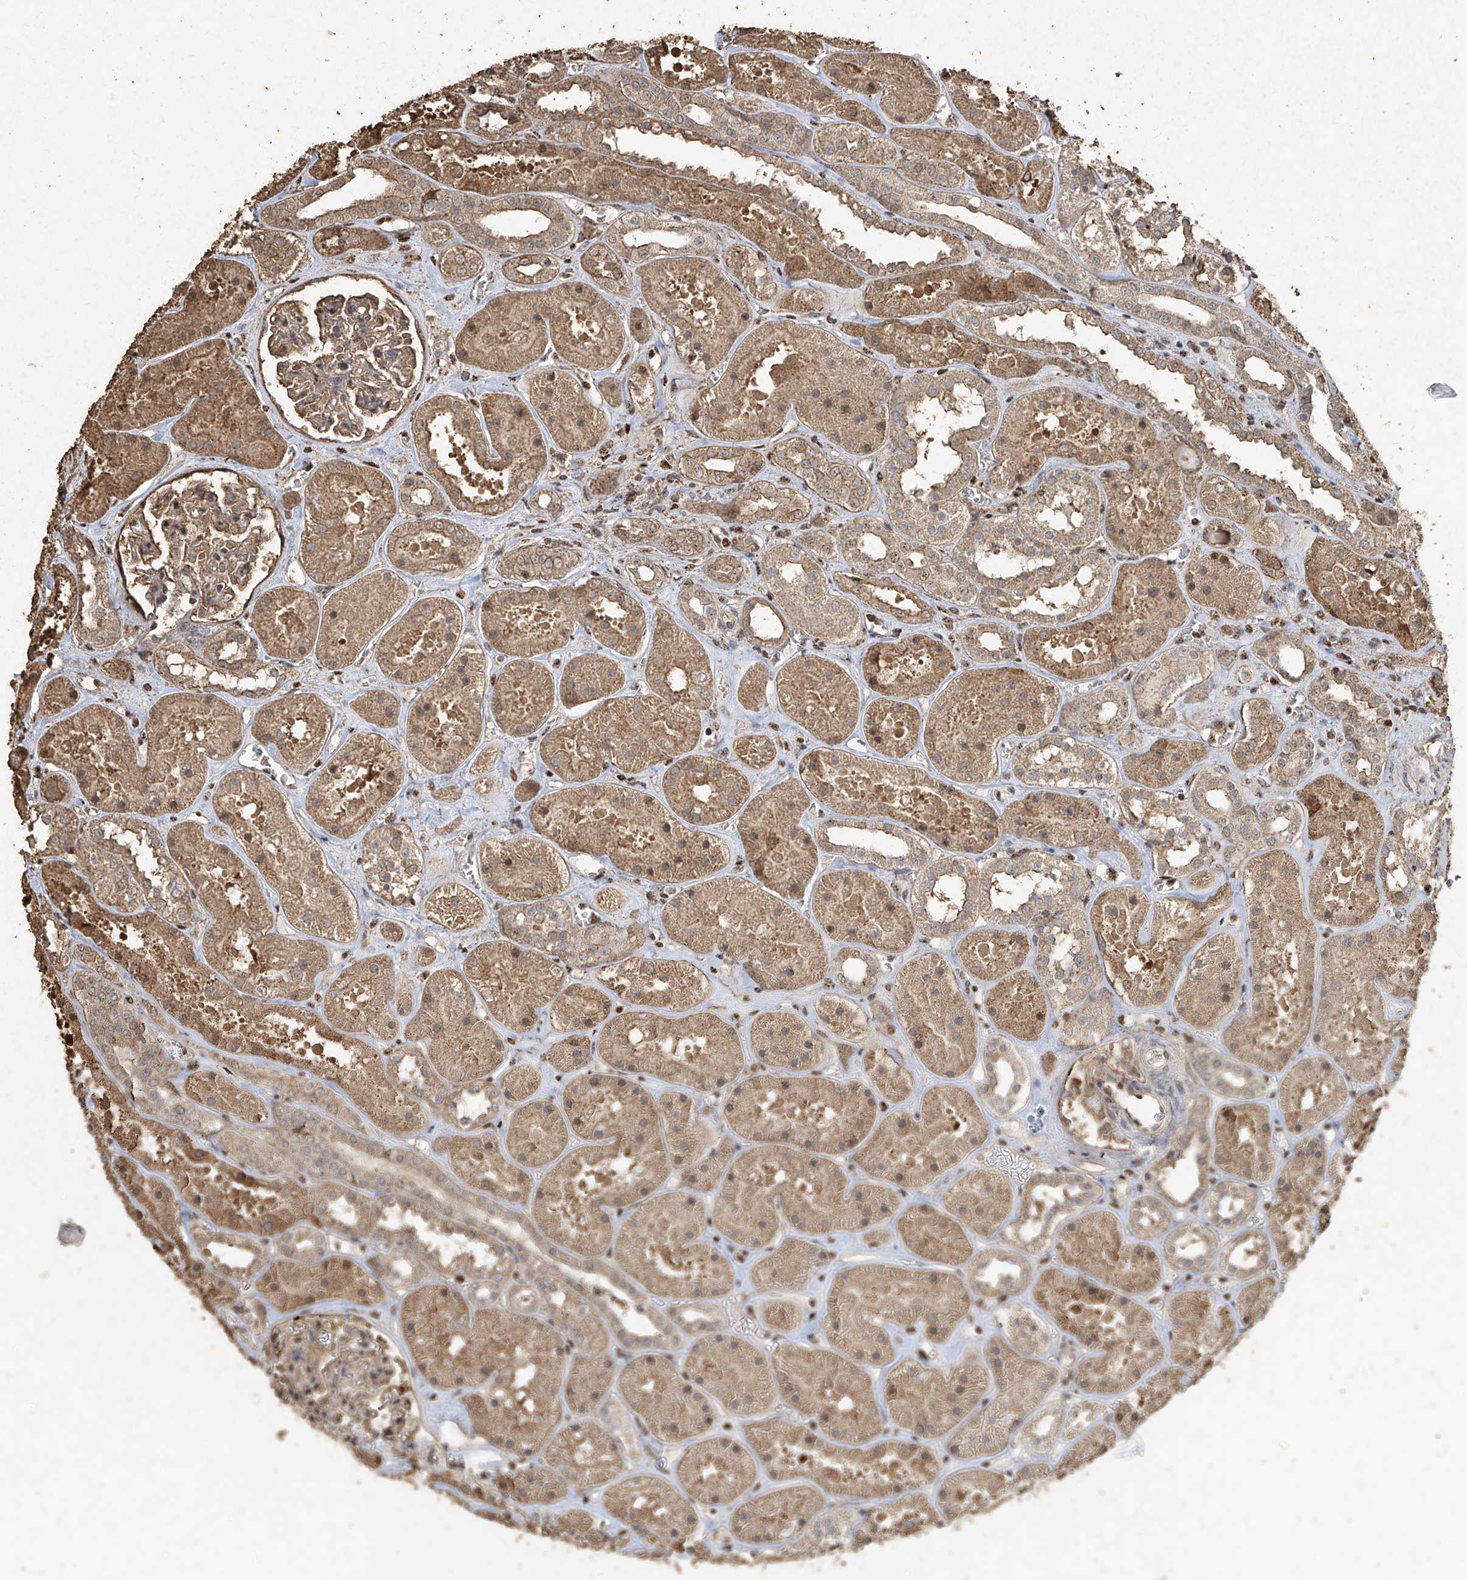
{"staining": {"intensity": "moderate", "quantity": ">75%", "location": "cytoplasmic/membranous"}, "tissue": "kidney", "cell_type": "Cells in glomeruli", "image_type": "normal", "snomed": [{"axis": "morphology", "description": "Normal tissue, NOS"}, {"axis": "topography", "description": "Kidney"}], "caption": "High-power microscopy captured an immunohistochemistry micrograph of unremarkable kidney, revealing moderate cytoplasmic/membranous expression in approximately >75% of cells in glomeruli.", "gene": "ERBB3", "patient": {"sex": "female", "age": 41}}